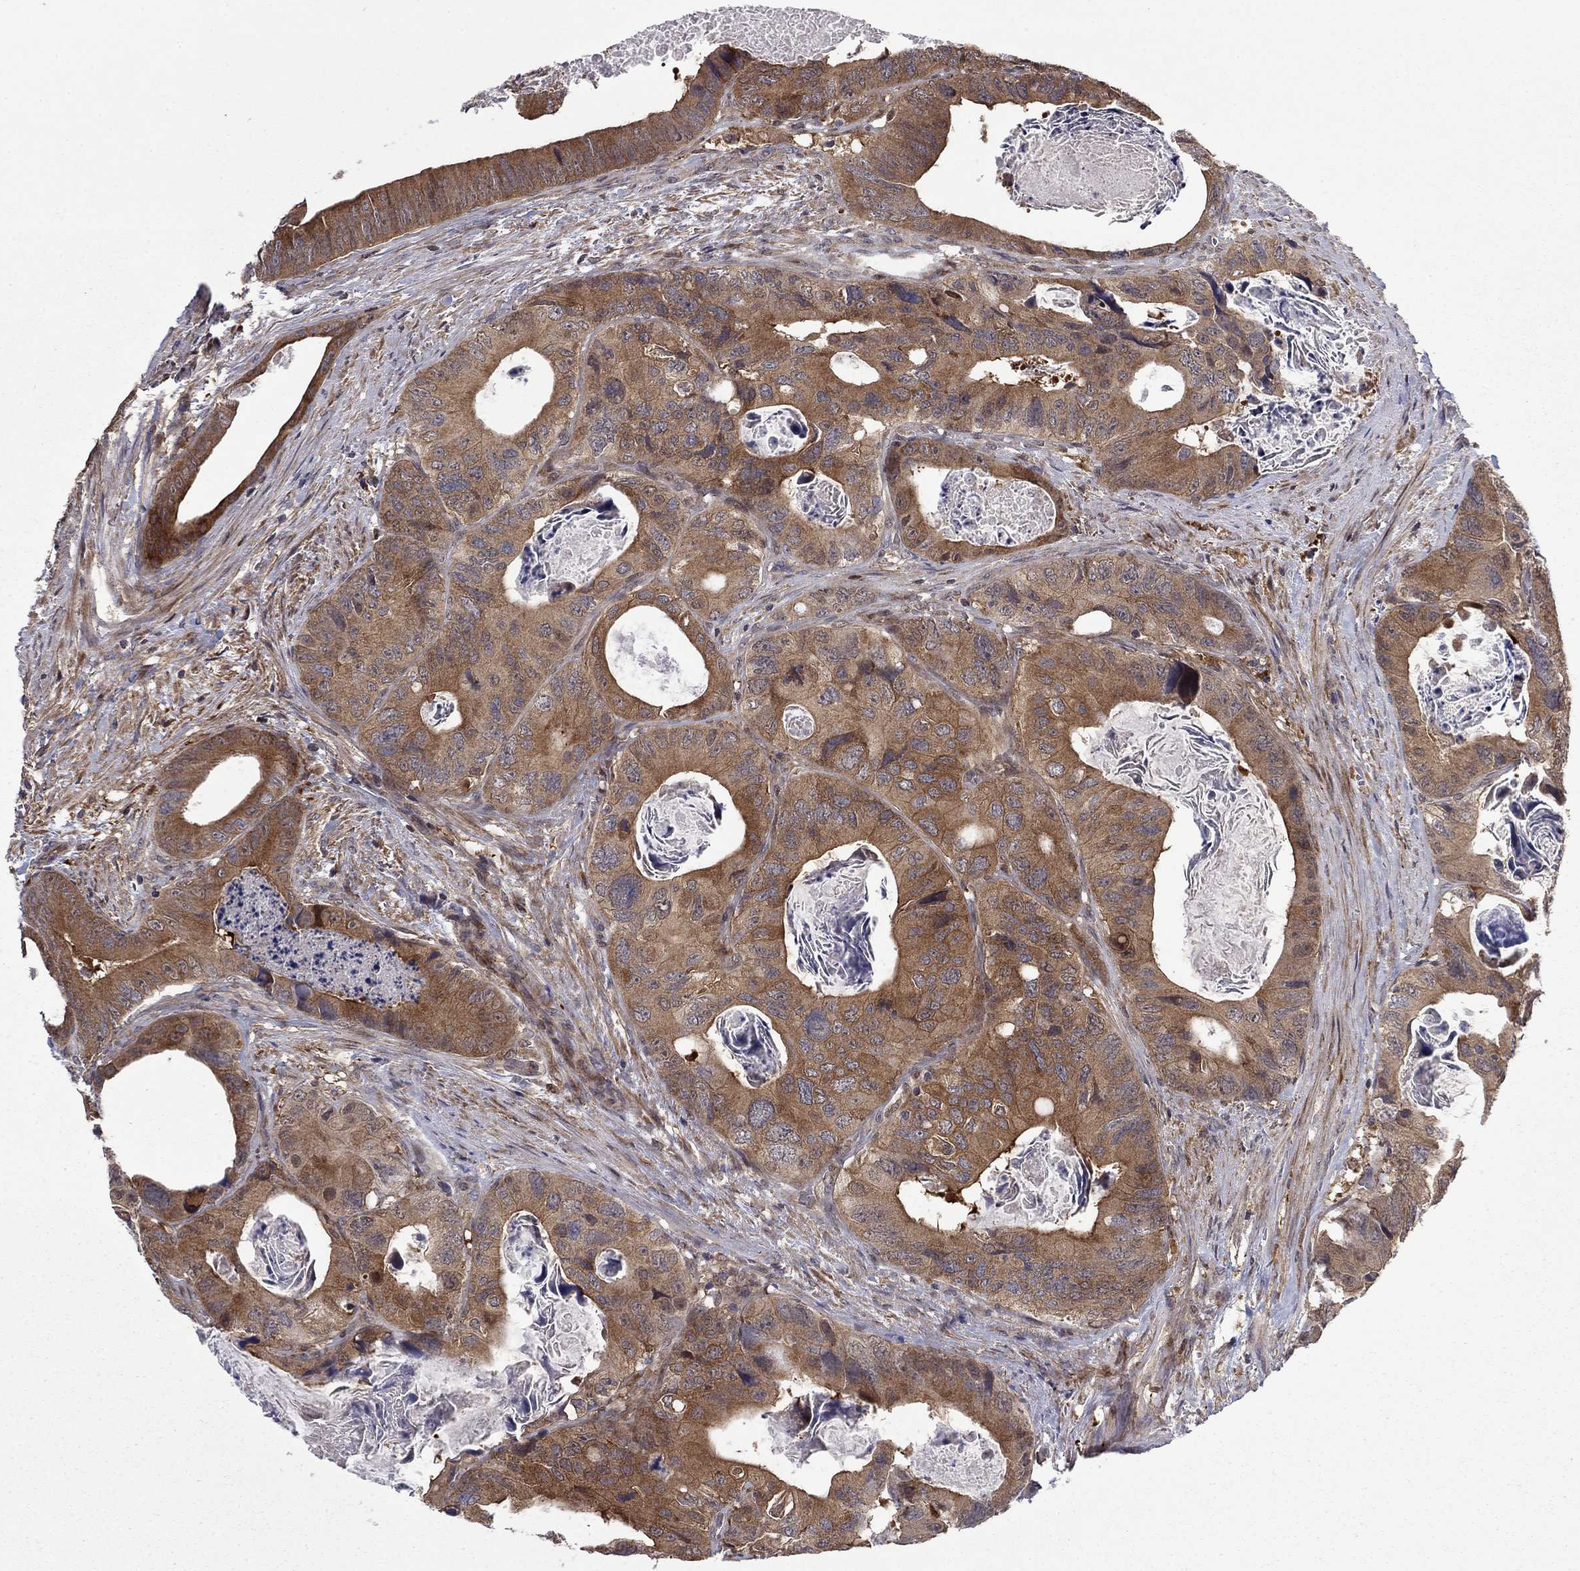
{"staining": {"intensity": "moderate", "quantity": ">75%", "location": "cytoplasmic/membranous"}, "tissue": "colorectal cancer", "cell_type": "Tumor cells", "image_type": "cancer", "snomed": [{"axis": "morphology", "description": "Adenocarcinoma, NOS"}, {"axis": "topography", "description": "Rectum"}], "caption": "Moderate cytoplasmic/membranous staining for a protein is appreciated in about >75% of tumor cells of colorectal cancer (adenocarcinoma) using IHC.", "gene": "HDAC4", "patient": {"sex": "male", "age": 64}}